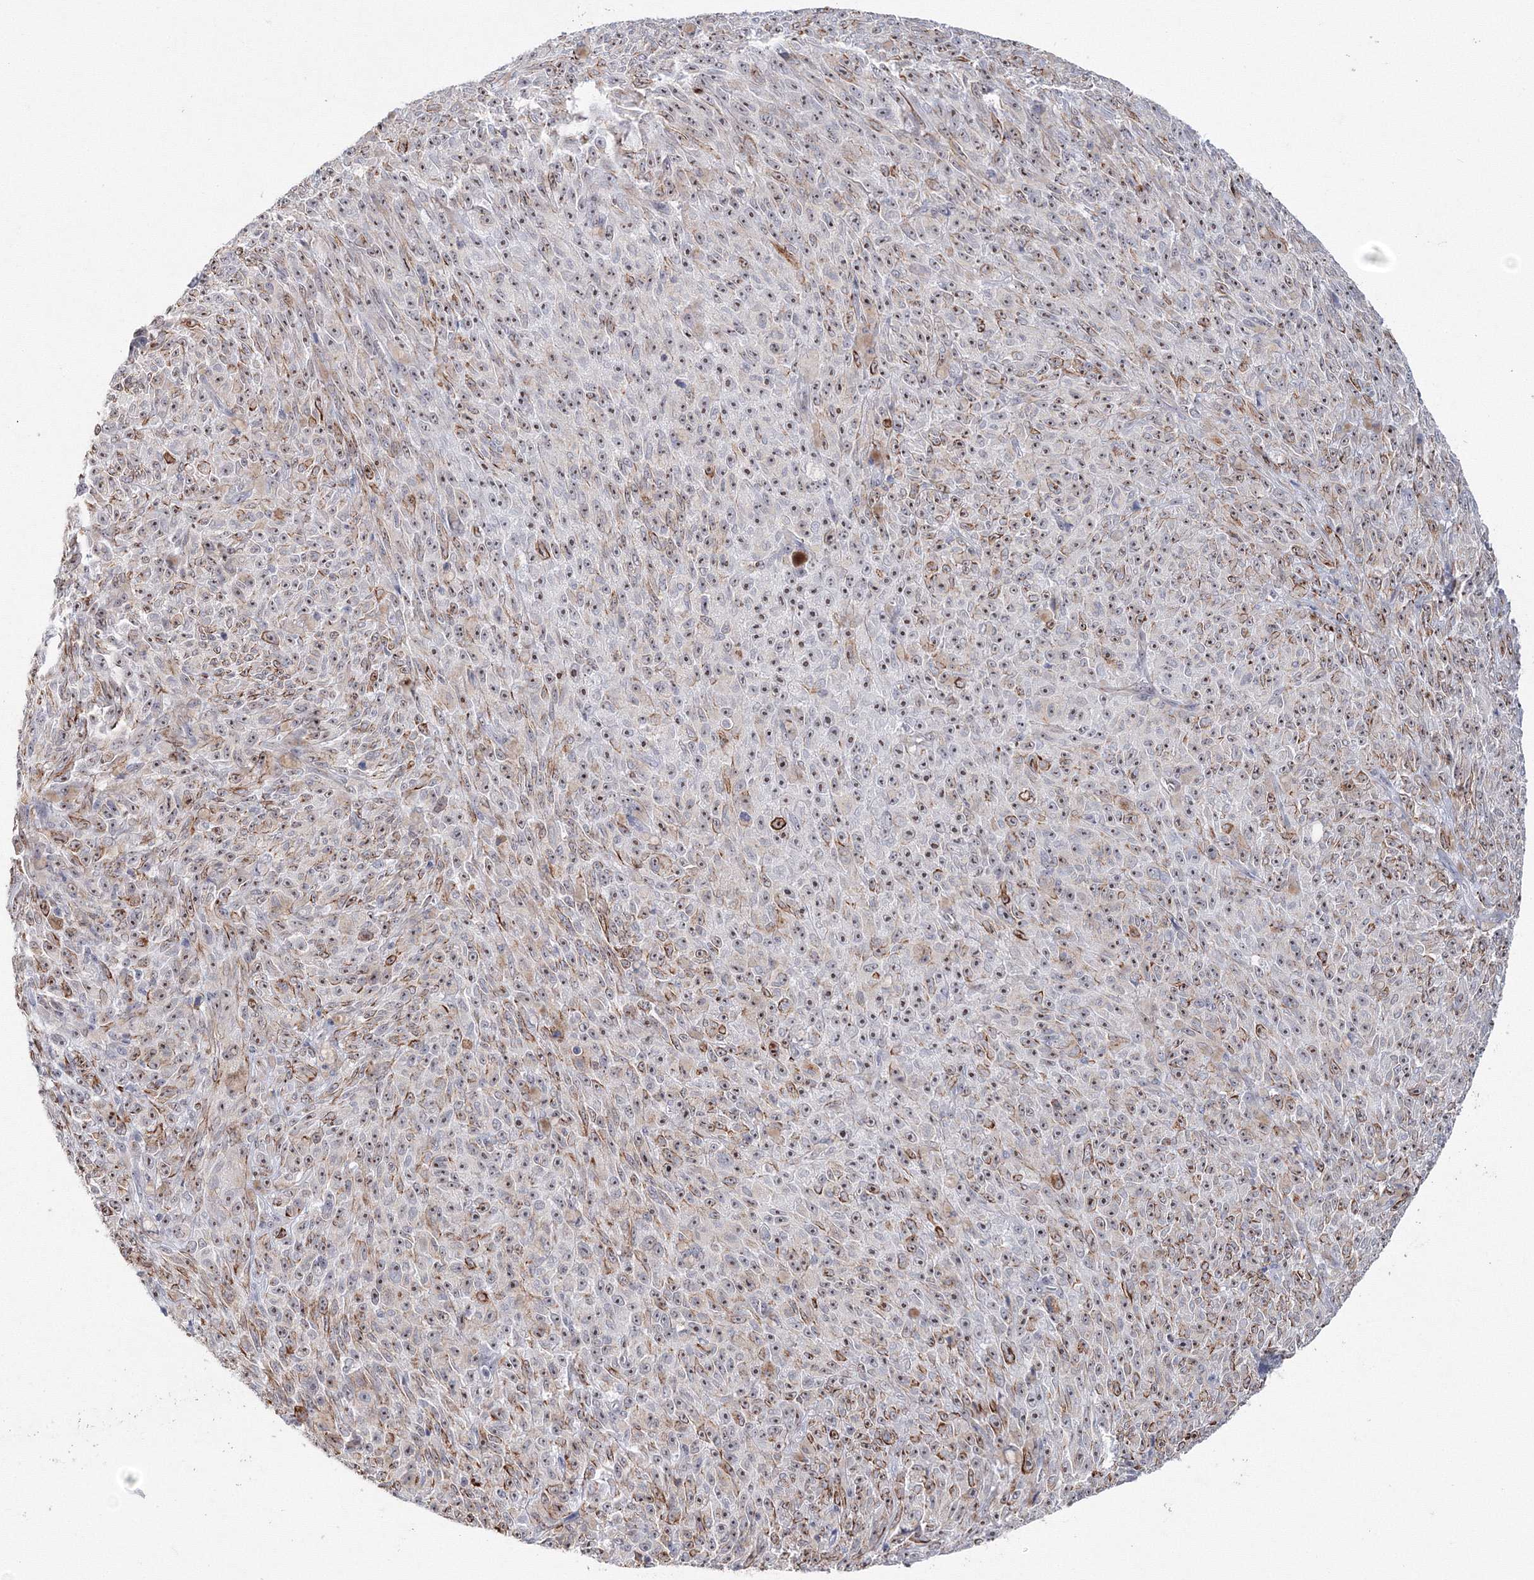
{"staining": {"intensity": "moderate", "quantity": "25%-75%", "location": "cytoplasmic/membranous,nuclear"}, "tissue": "melanoma", "cell_type": "Tumor cells", "image_type": "cancer", "snomed": [{"axis": "morphology", "description": "Malignant melanoma, NOS"}, {"axis": "topography", "description": "Skin"}], "caption": "Immunohistochemistry staining of melanoma, which exhibits medium levels of moderate cytoplasmic/membranous and nuclear staining in approximately 25%-75% of tumor cells indicating moderate cytoplasmic/membranous and nuclear protein staining. The staining was performed using DAB (3,3'-diaminobenzidine) (brown) for protein detection and nuclei were counterstained in hematoxylin (blue).", "gene": "SIRT7", "patient": {"sex": "female", "age": 82}}